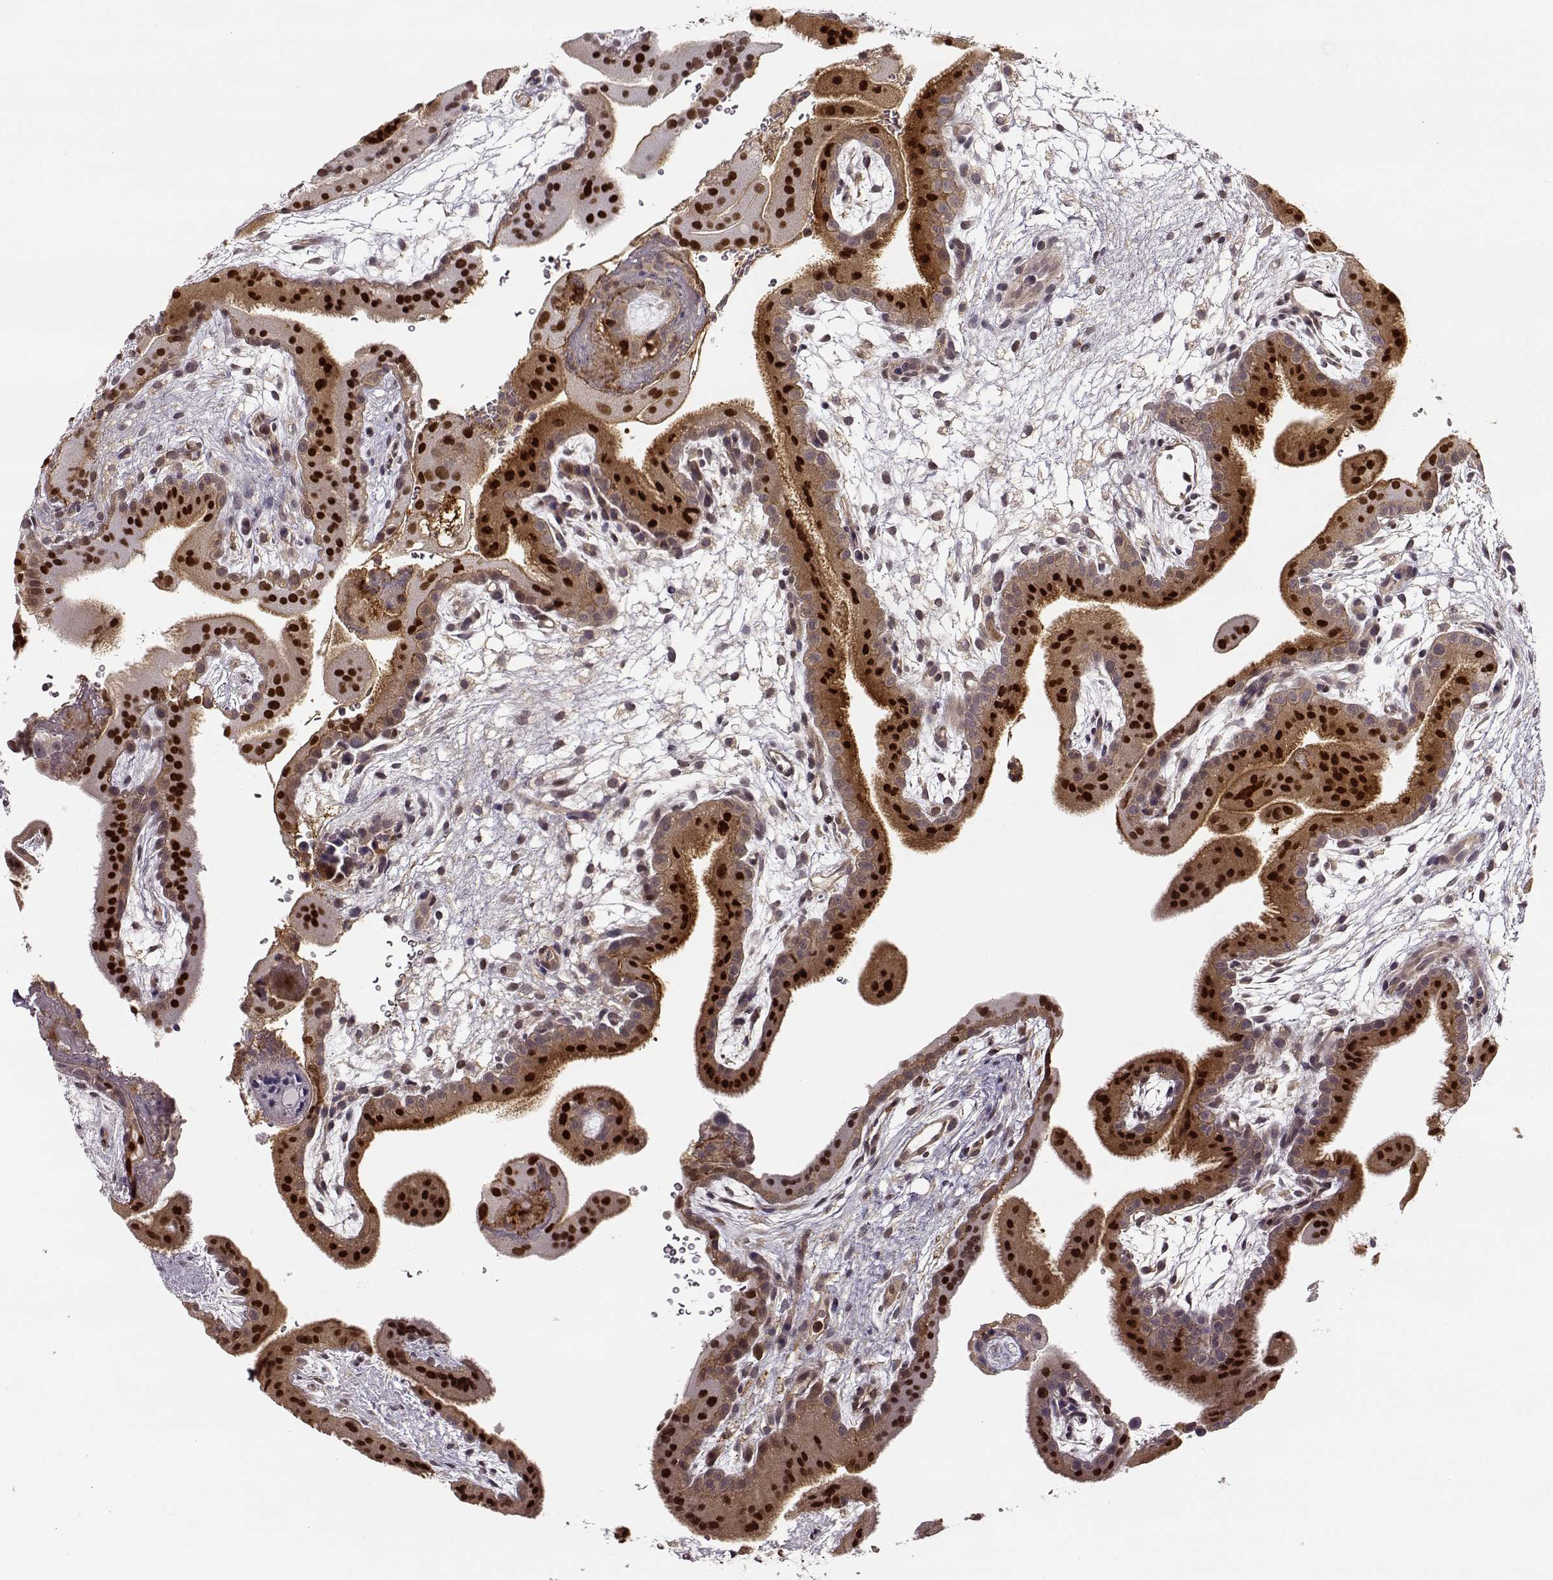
{"staining": {"intensity": "strong", "quantity": ">75%", "location": "nuclear"}, "tissue": "placenta", "cell_type": "Decidual cells", "image_type": "normal", "snomed": [{"axis": "morphology", "description": "Normal tissue, NOS"}, {"axis": "topography", "description": "Placenta"}], "caption": "IHC (DAB (3,3'-diaminobenzidine)) staining of benign placenta displays strong nuclear protein expression in approximately >75% of decidual cells.", "gene": "MFSD1", "patient": {"sex": "female", "age": 19}}